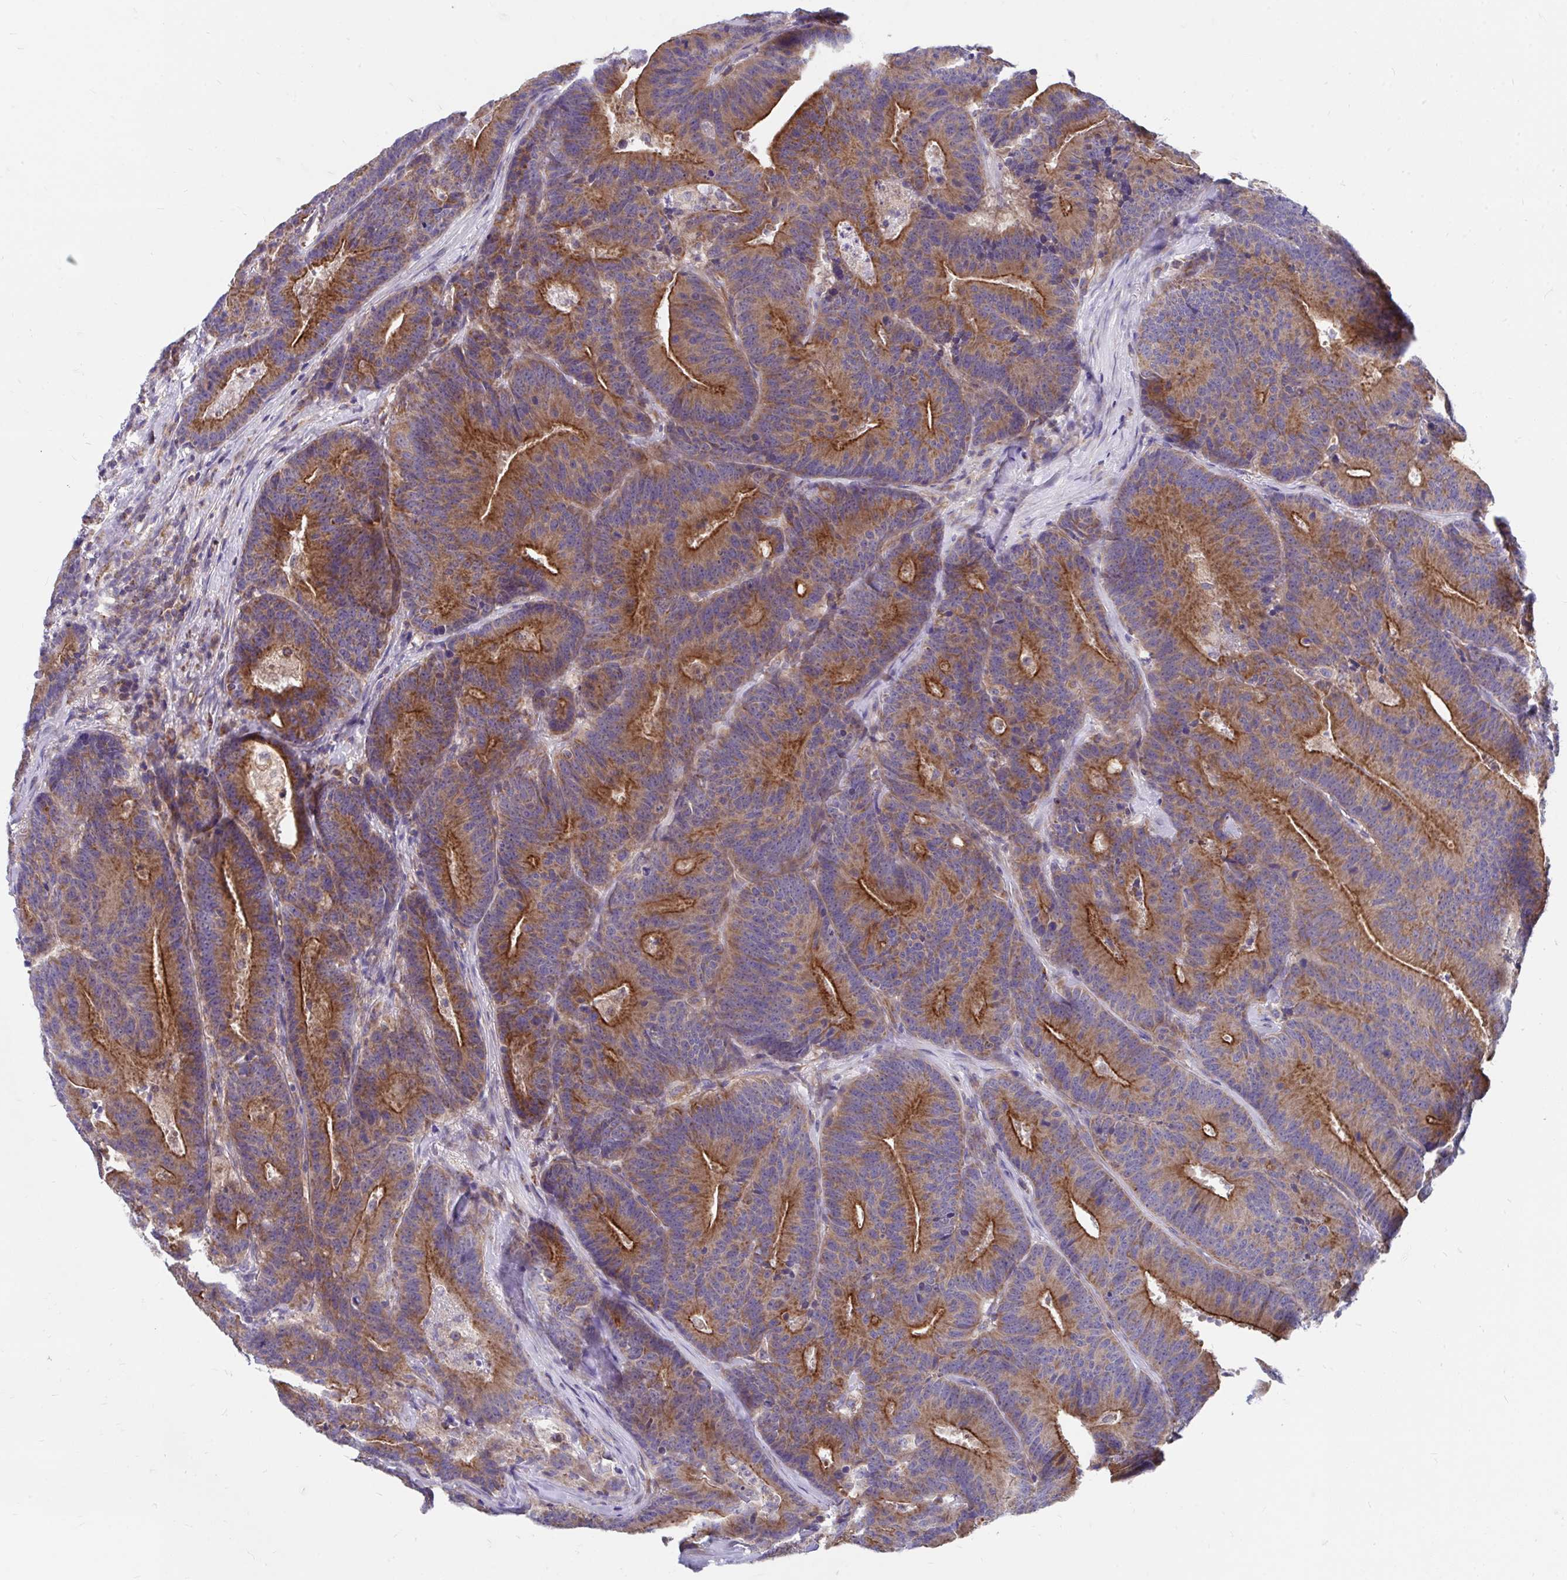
{"staining": {"intensity": "strong", "quantity": ">75%", "location": "cytoplasmic/membranous"}, "tissue": "colorectal cancer", "cell_type": "Tumor cells", "image_type": "cancer", "snomed": [{"axis": "morphology", "description": "Adenocarcinoma, NOS"}, {"axis": "topography", "description": "Colon"}], "caption": "Strong cytoplasmic/membranous positivity for a protein is present in about >75% of tumor cells of colorectal cancer (adenocarcinoma) using immunohistochemistry.", "gene": "FHIP1B", "patient": {"sex": "female", "age": 78}}